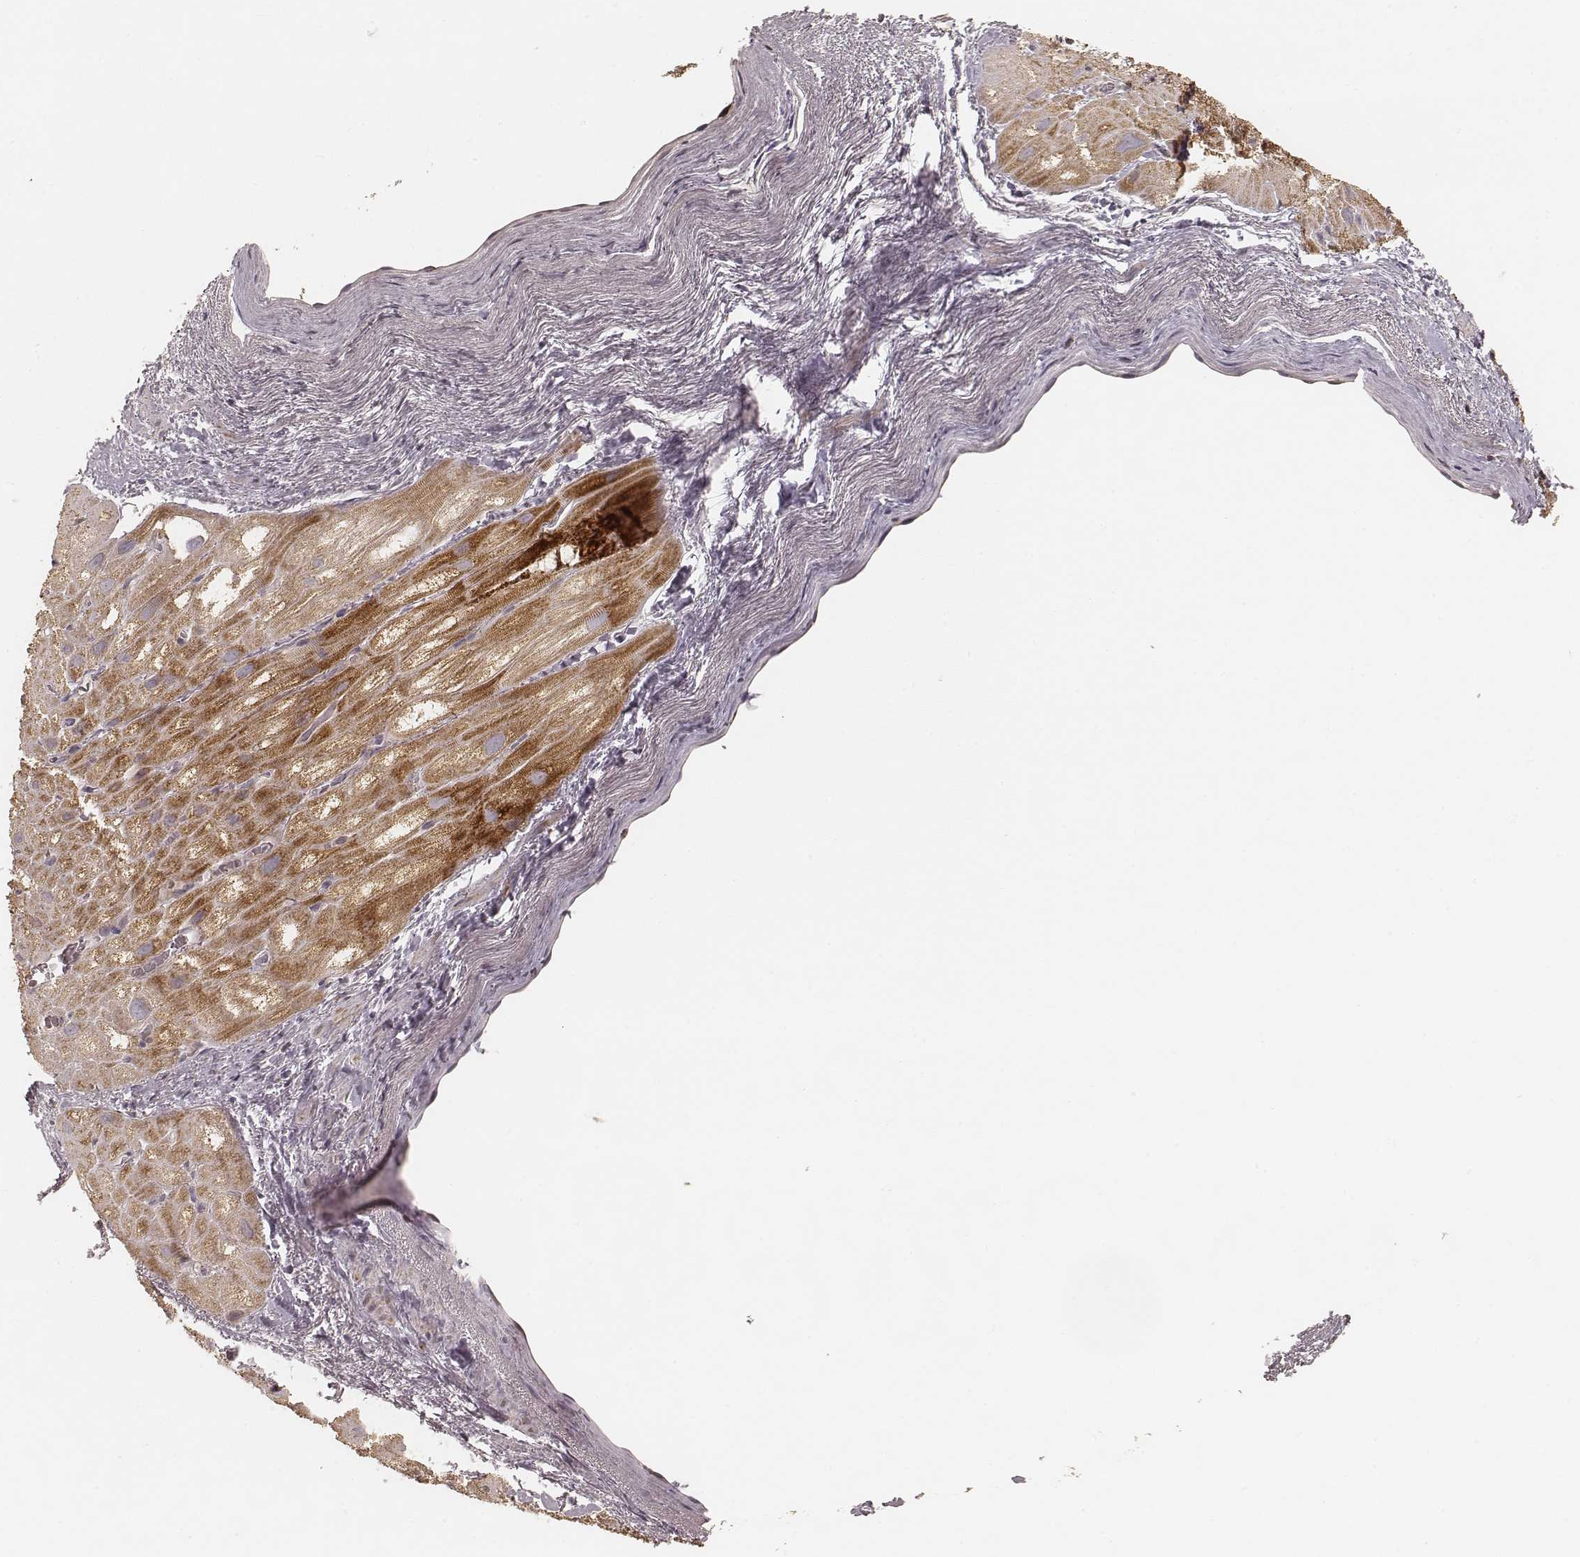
{"staining": {"intensity": "strong", "quantity": ">75%", "location": "cytoplasmic/membranous"}, "tissue": "heart muscle", "cell_type": "Cardiomyocytes", "image_type": "normal", "snomed": [{"axis": "morphology", "description": "Normal tissue, NOS"}, {"axis": "topography", "description": "Heart"}], "caption": "Immunohistochemical staining of benign heart muscle displays strong cytoplasmic/membranous protein staining in approximately >75% of cardiomyocytes. The staining is performed using DAB brown chromogen to label protein expression. The nuclei are counter-stained blue using hematoxylin.", "gene": "CS", "patient": {"sex": "male", "age": 61}}